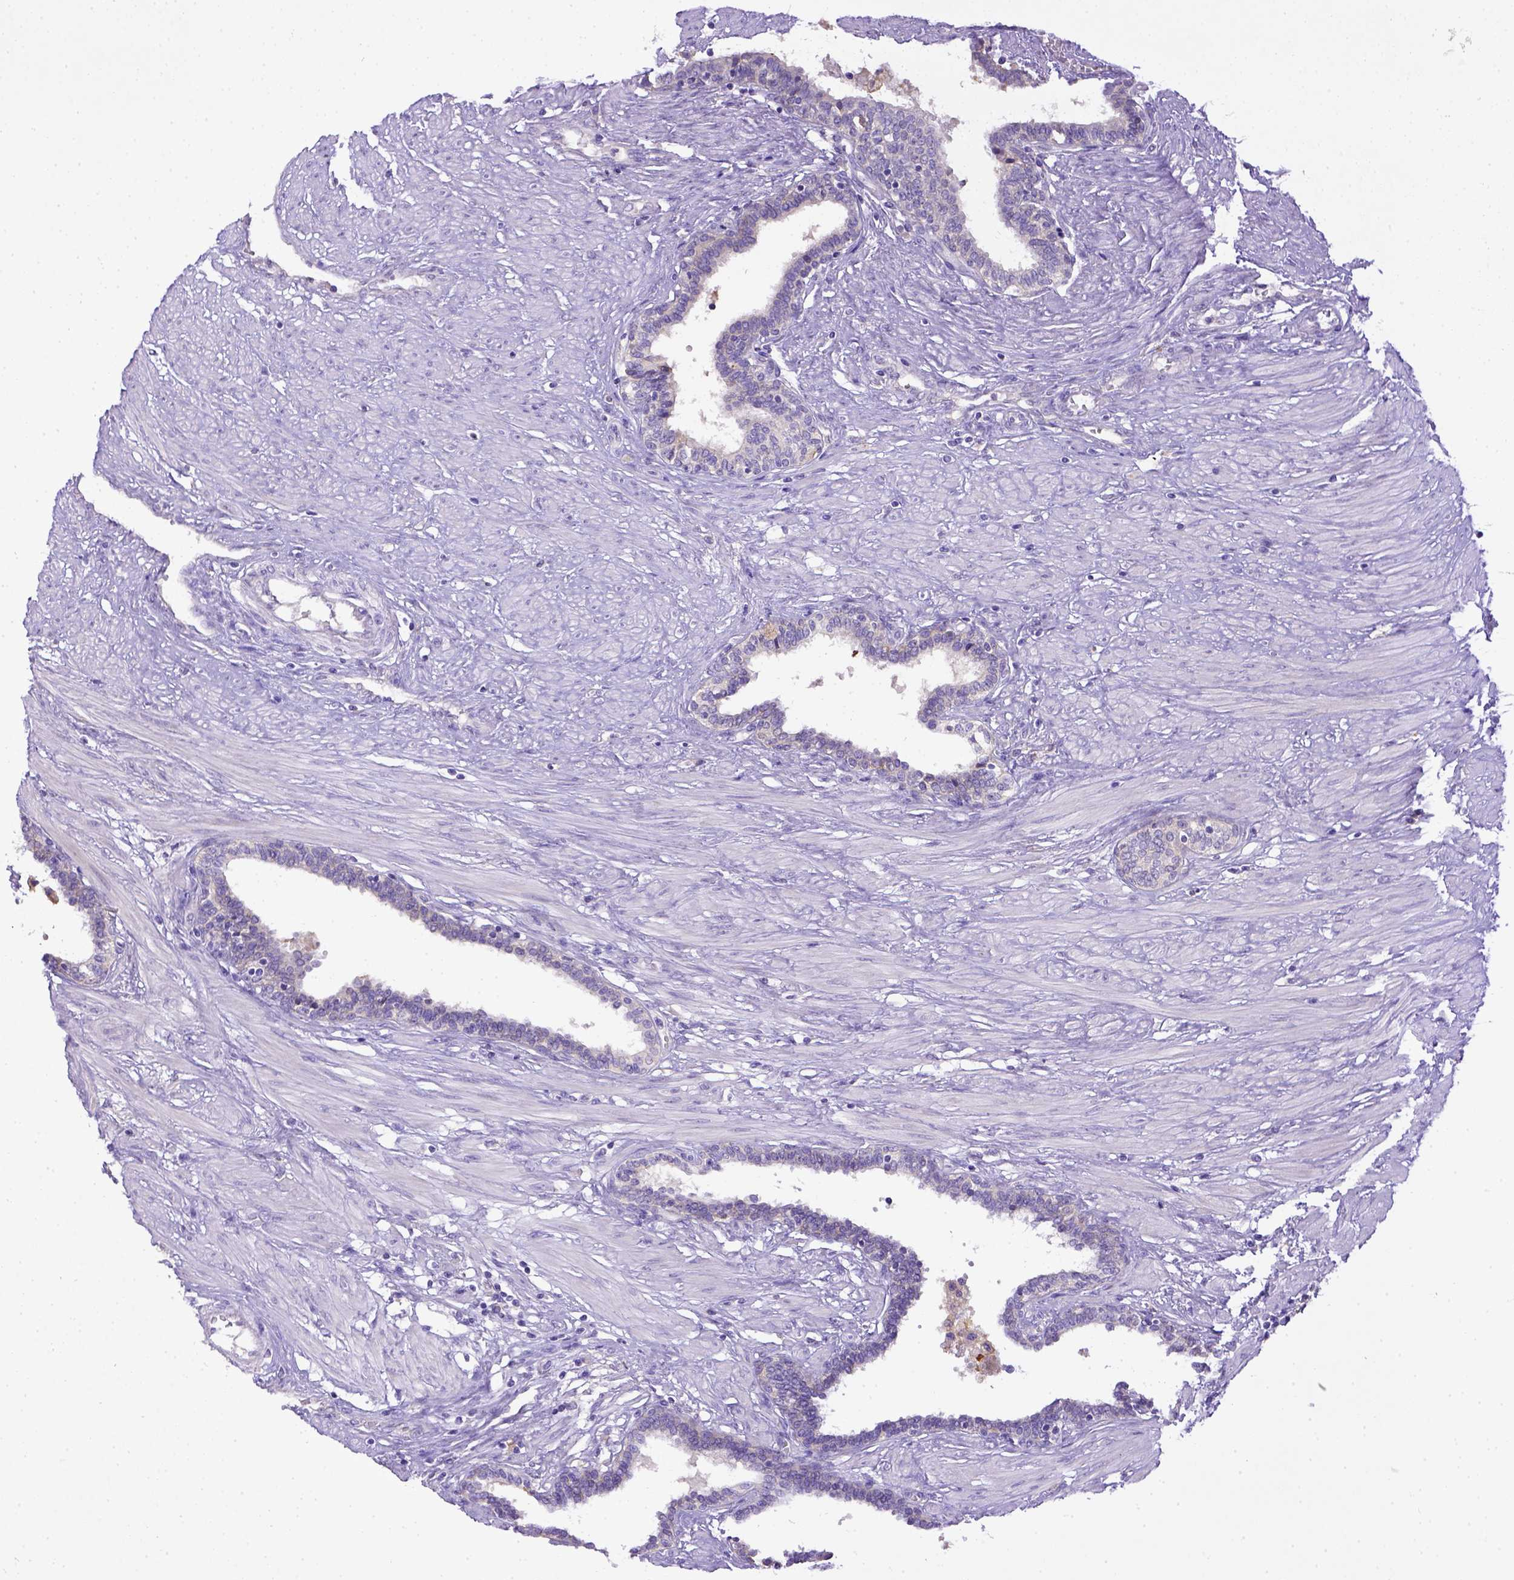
{"staining": {"intensity": "negative", "quantity": "none", "location": "none"}, "tissue": "prostate", "cell_type": "Glandular cells", "image_type": "normal", "snomed": [{"axis": "morphology", "description": "Normal tissue, NOS"}, {"axis": "topography", "description": "Prostate"}], "caption": "Immunohistochemistry (IHC) of normal human prostate exhibits no staining in glandular cells. Brightfield microscopy of immunohistochemistry stained with DAB (brown) and hematoxylin (blue), captured at high magnification.", "gene": "CD40", "patient": {"sex": "male", "age": 55}}